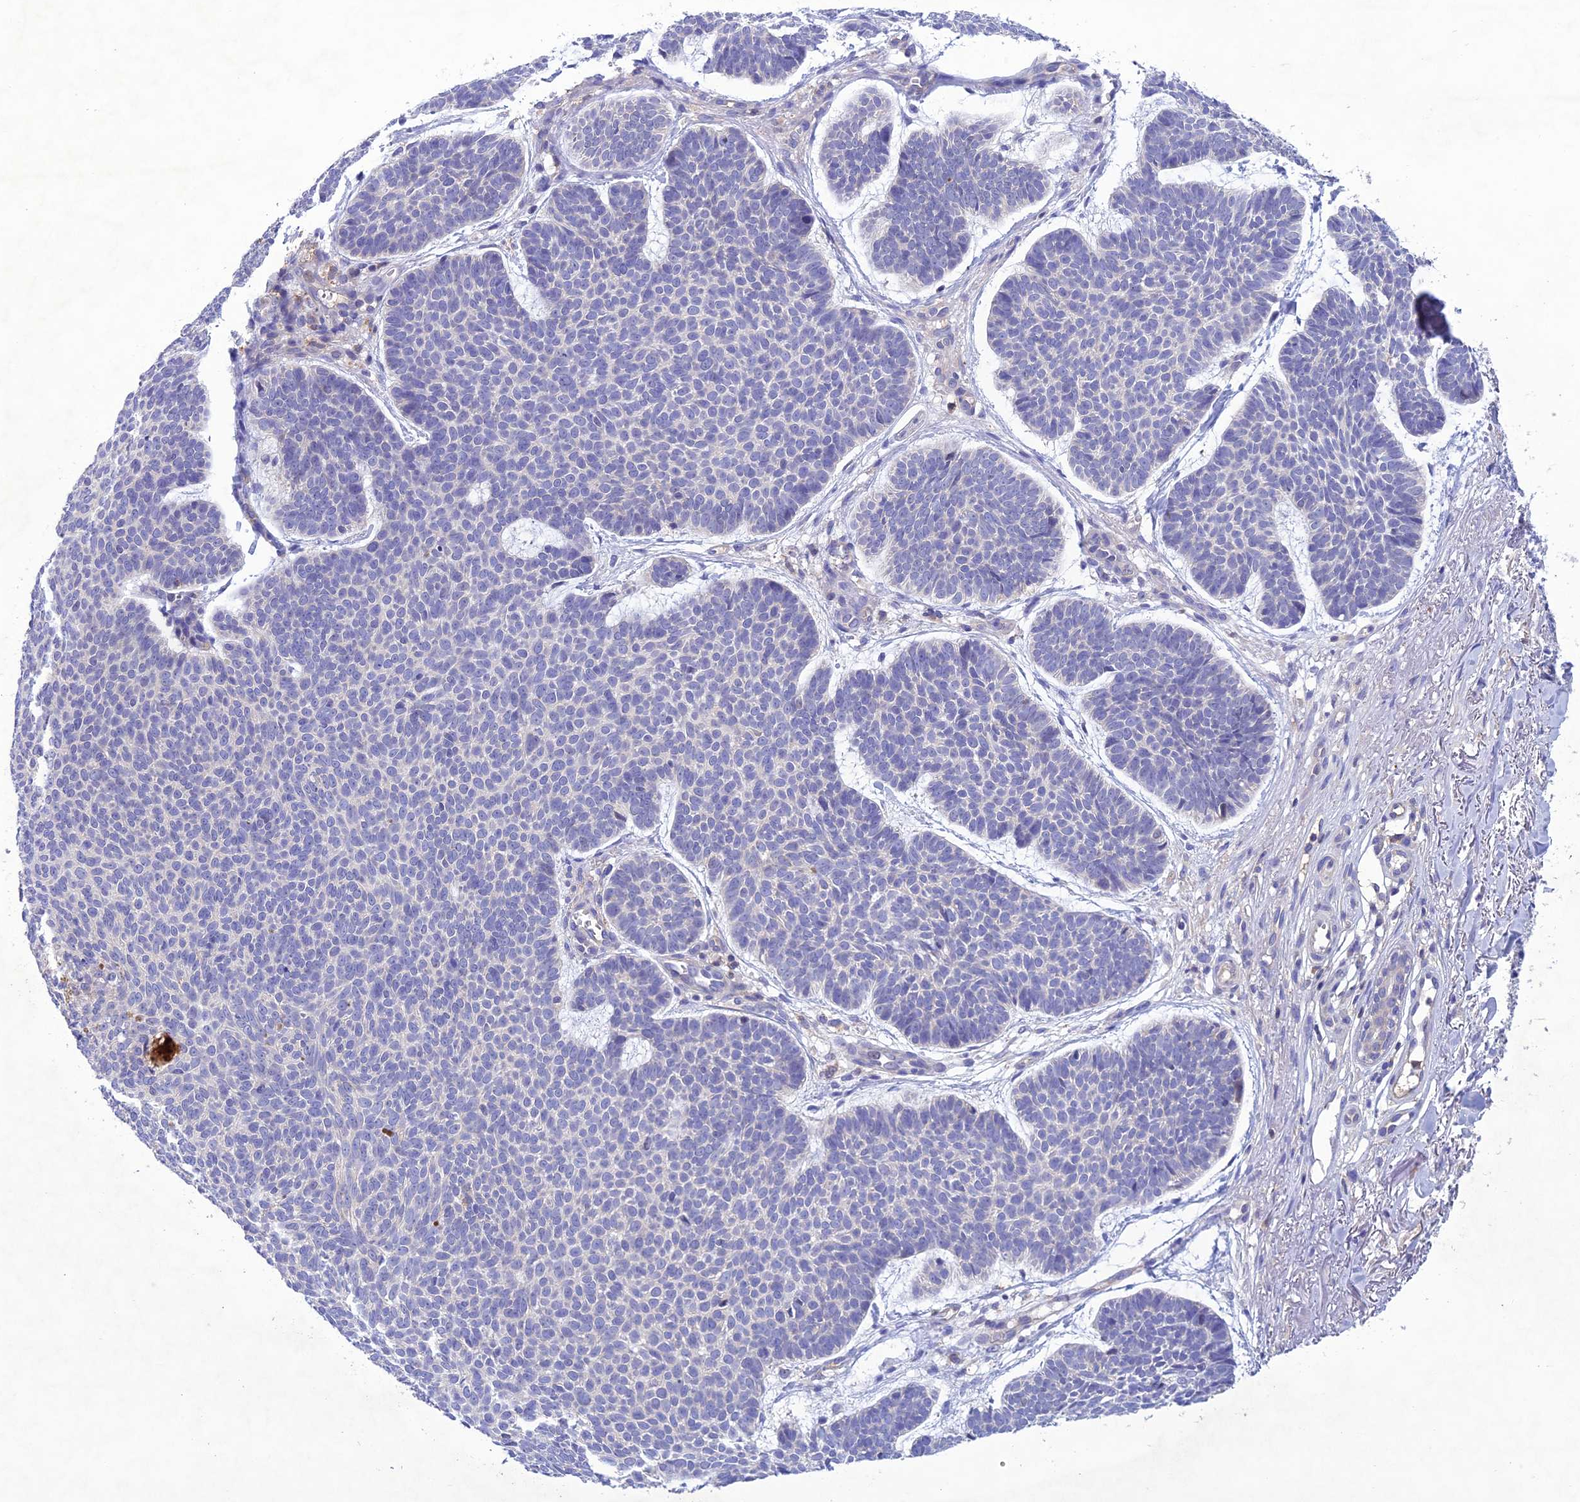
{"staining": {"intensity": "negative", "quantity": "none", "location": "none"}, "tissue": "skin cancer", "cell_type": "Tumor cells", "image_type": "cancer", "snomed": [{"axis": "morphology", "description": "Basal cell carcinoma"}, {"axis": "topography", "description": "Skin"}], "caption": "Micrograph shows no significant protein positivity in tumor cells of skin basal cell carcinoma.", "gene": "SNX24", "patient": {"sex": "female", "age": 74}}